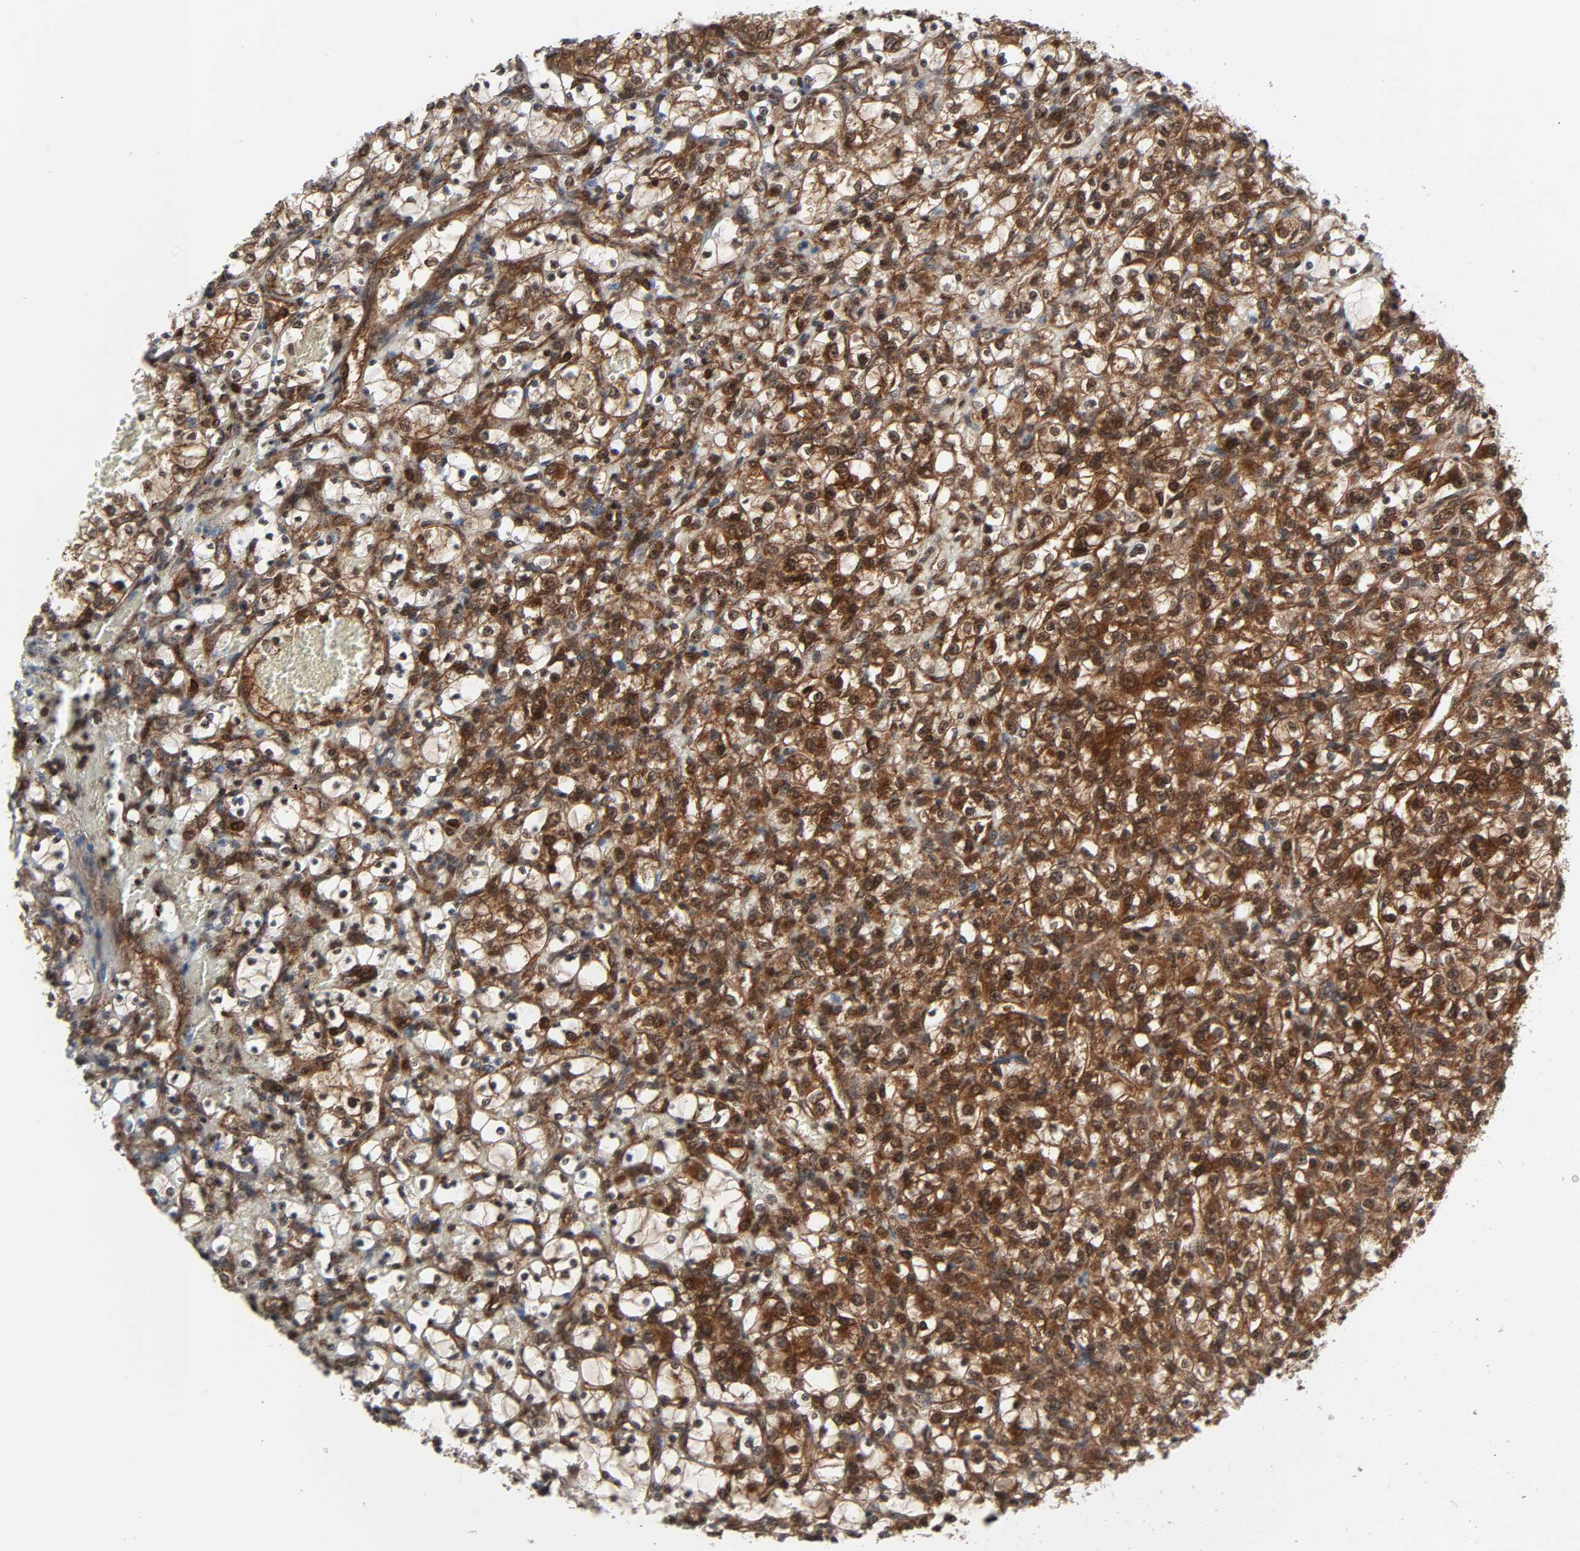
{"staining": {"intensity": "strong", "quantity": ">75%", "location": "cytoplasmic/membranous,nuclear"}, "tissue": "renal cancer", "cell_type": "Tumor cells", "image_type": "cancer", "snomed": [{"axis": "morphology", "description": "Adenocarcinoma, NOS"}, {"axis": "topography", "description": "Kidney"}], "caption": "High-magnification brightfield microscopy of renal cancer stained with DAB (brown) and counterstained with hematoxylin (blue). tumor cells exhibit strong cytoplasmic/membranous and nuclear expression is identified in approximately>75% of cells.", "gene": "GSK3A", "patient": {"sex": "female", "age": 69}}